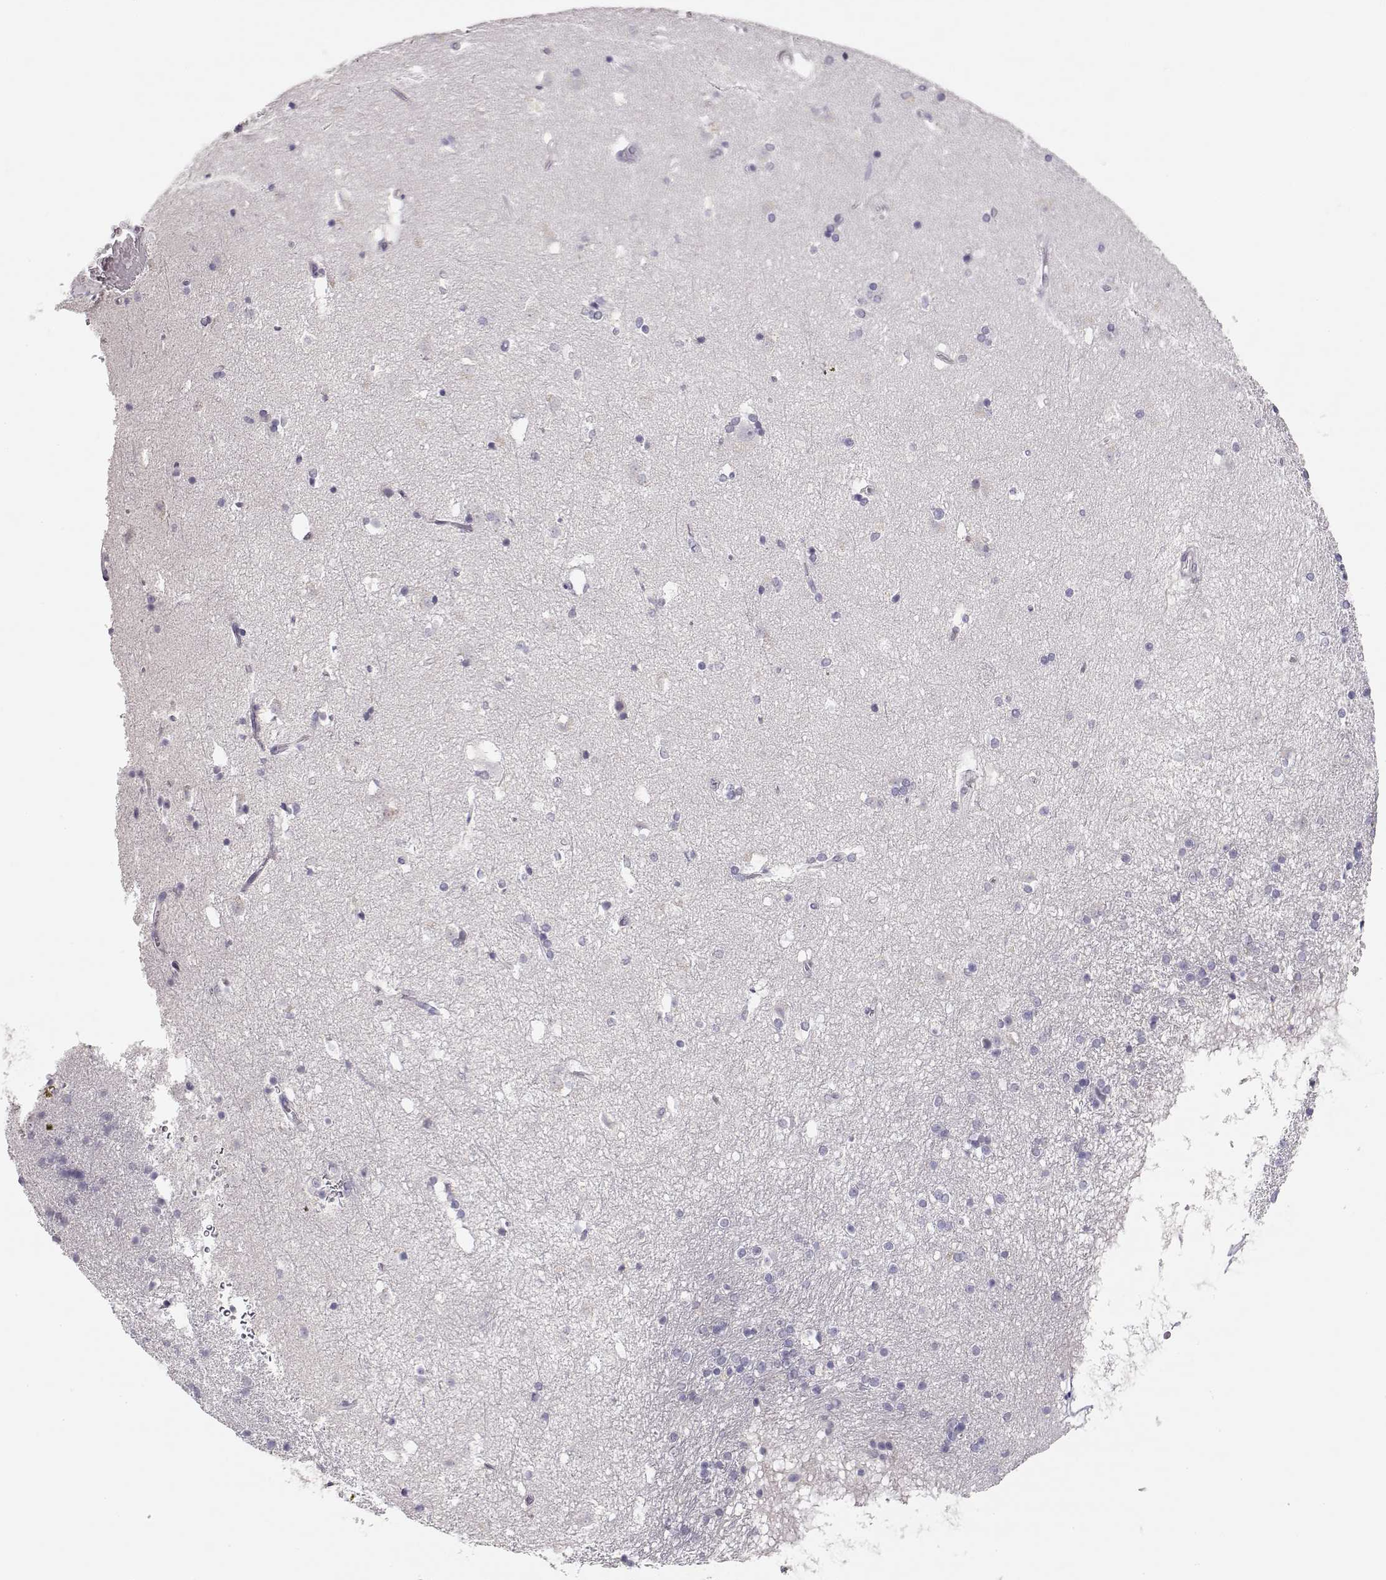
{"staining": {"intensity": "negative", "quantity": "none", "location": "none"}, "tissue": "caudate", "cell_type": "Glial cells", "image_type": "normal", "snomed": [{"axis": "morphology", "description": "Normal tissue, NOS"}, {"axis": "topography", "description": "Lateral ventricle wall"}], "caption": "Immunohistochemistry micrograph of normal caudate: caudate stained with DAB shows no significant protein staining in glial cells.", "gene": "MAGEC1", "patient": {"sex": "male", "age": 51}}